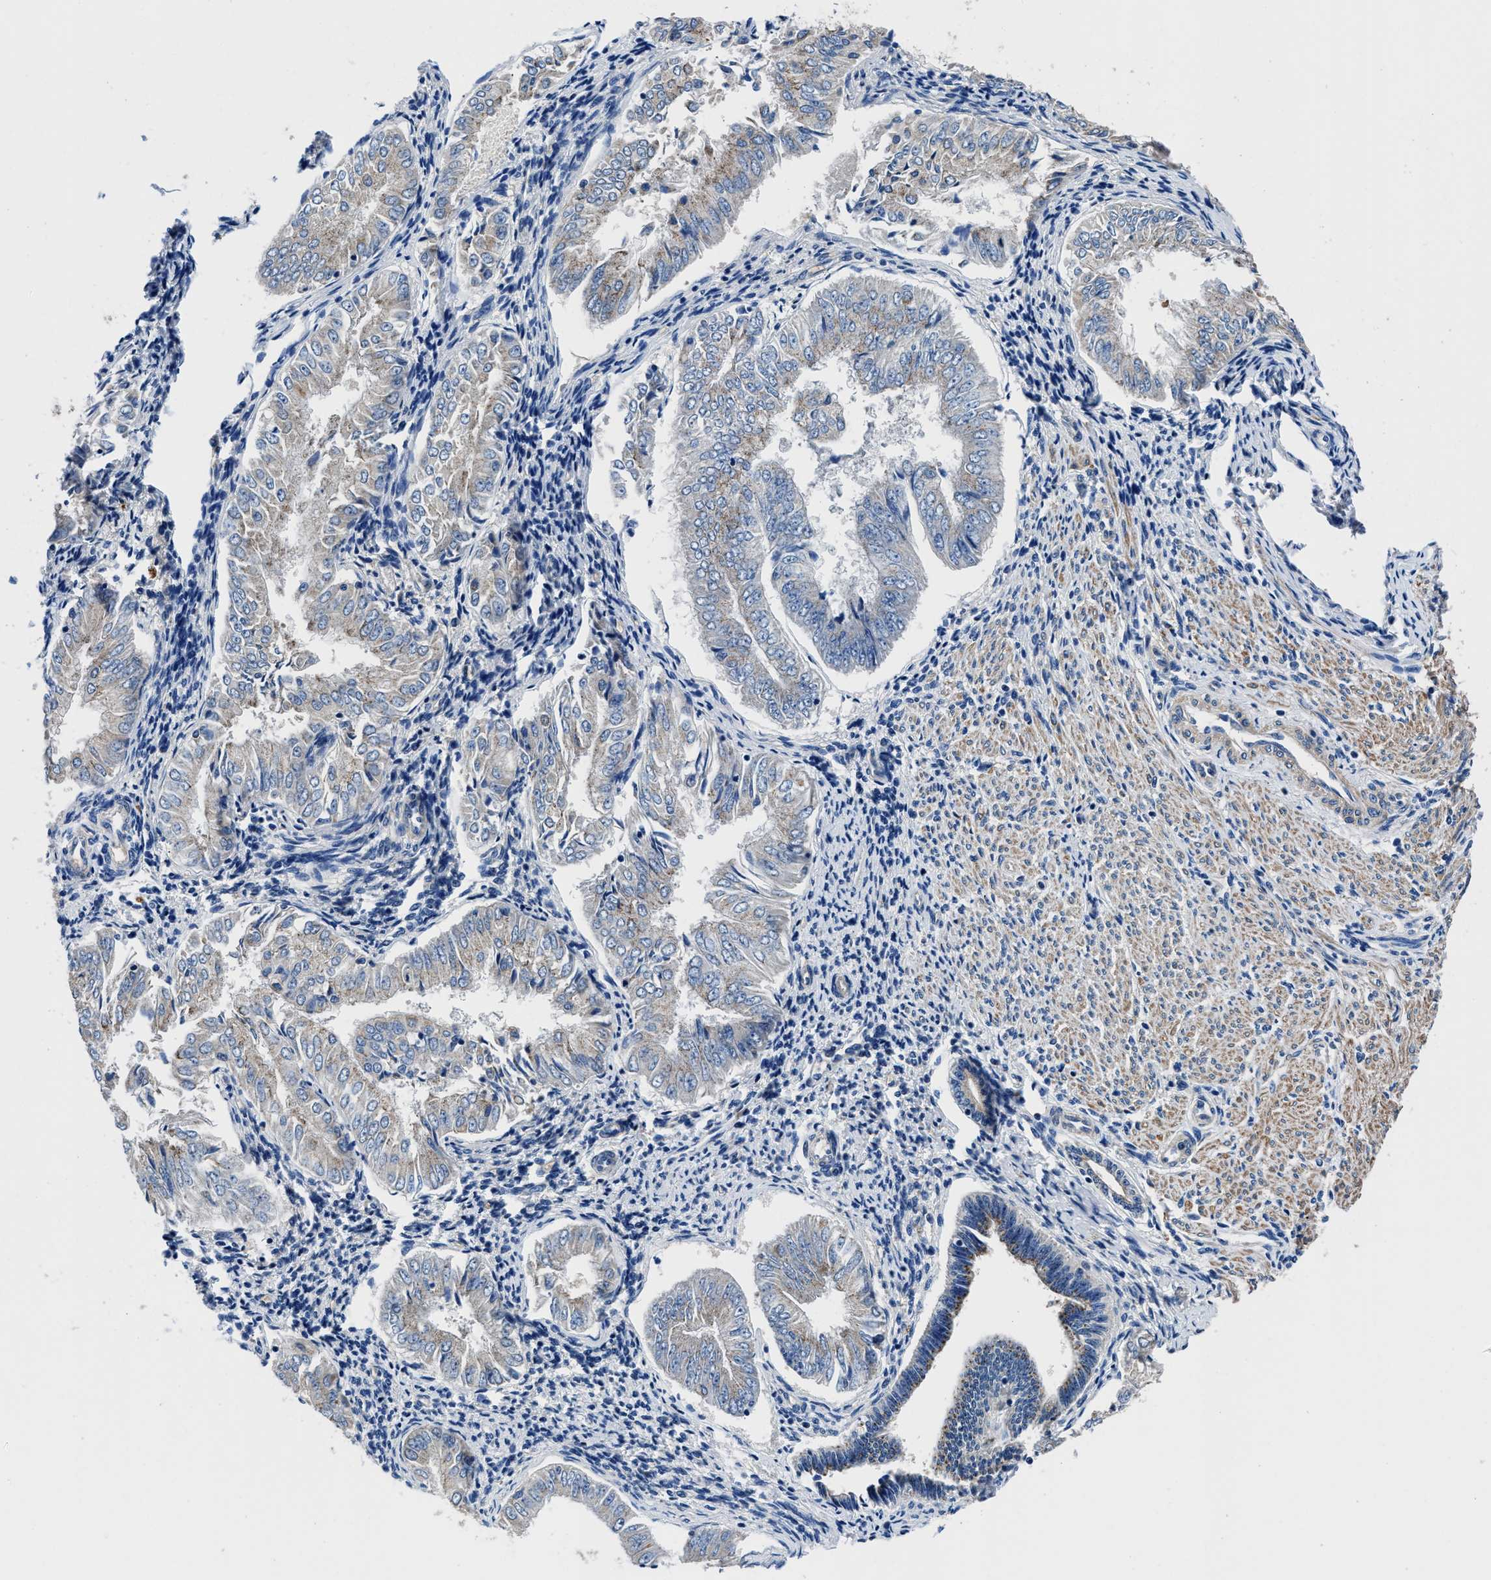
{"staining": {"intensity": "weak", "quantity": "25%-75%", "location": "cytoplasmic/membranous"}, "tissue": "endometrial cancer", "cell_type": "Tumor cells", "image_type": "cancer", "snomed": [{"axis": "morphology", "description": "Adenocarcinoma, NOS"}, {"axis": "topography", "description": "Endometrium"}], "caption": "About 25%-75% of tumor cells in human endometrial cancer show weak cytoplasmic/membranous protein positivity as visualized by brown immunohistochemical staining.", "gene": "NEU1", "patient": {"sex": "female", "age": 53}}